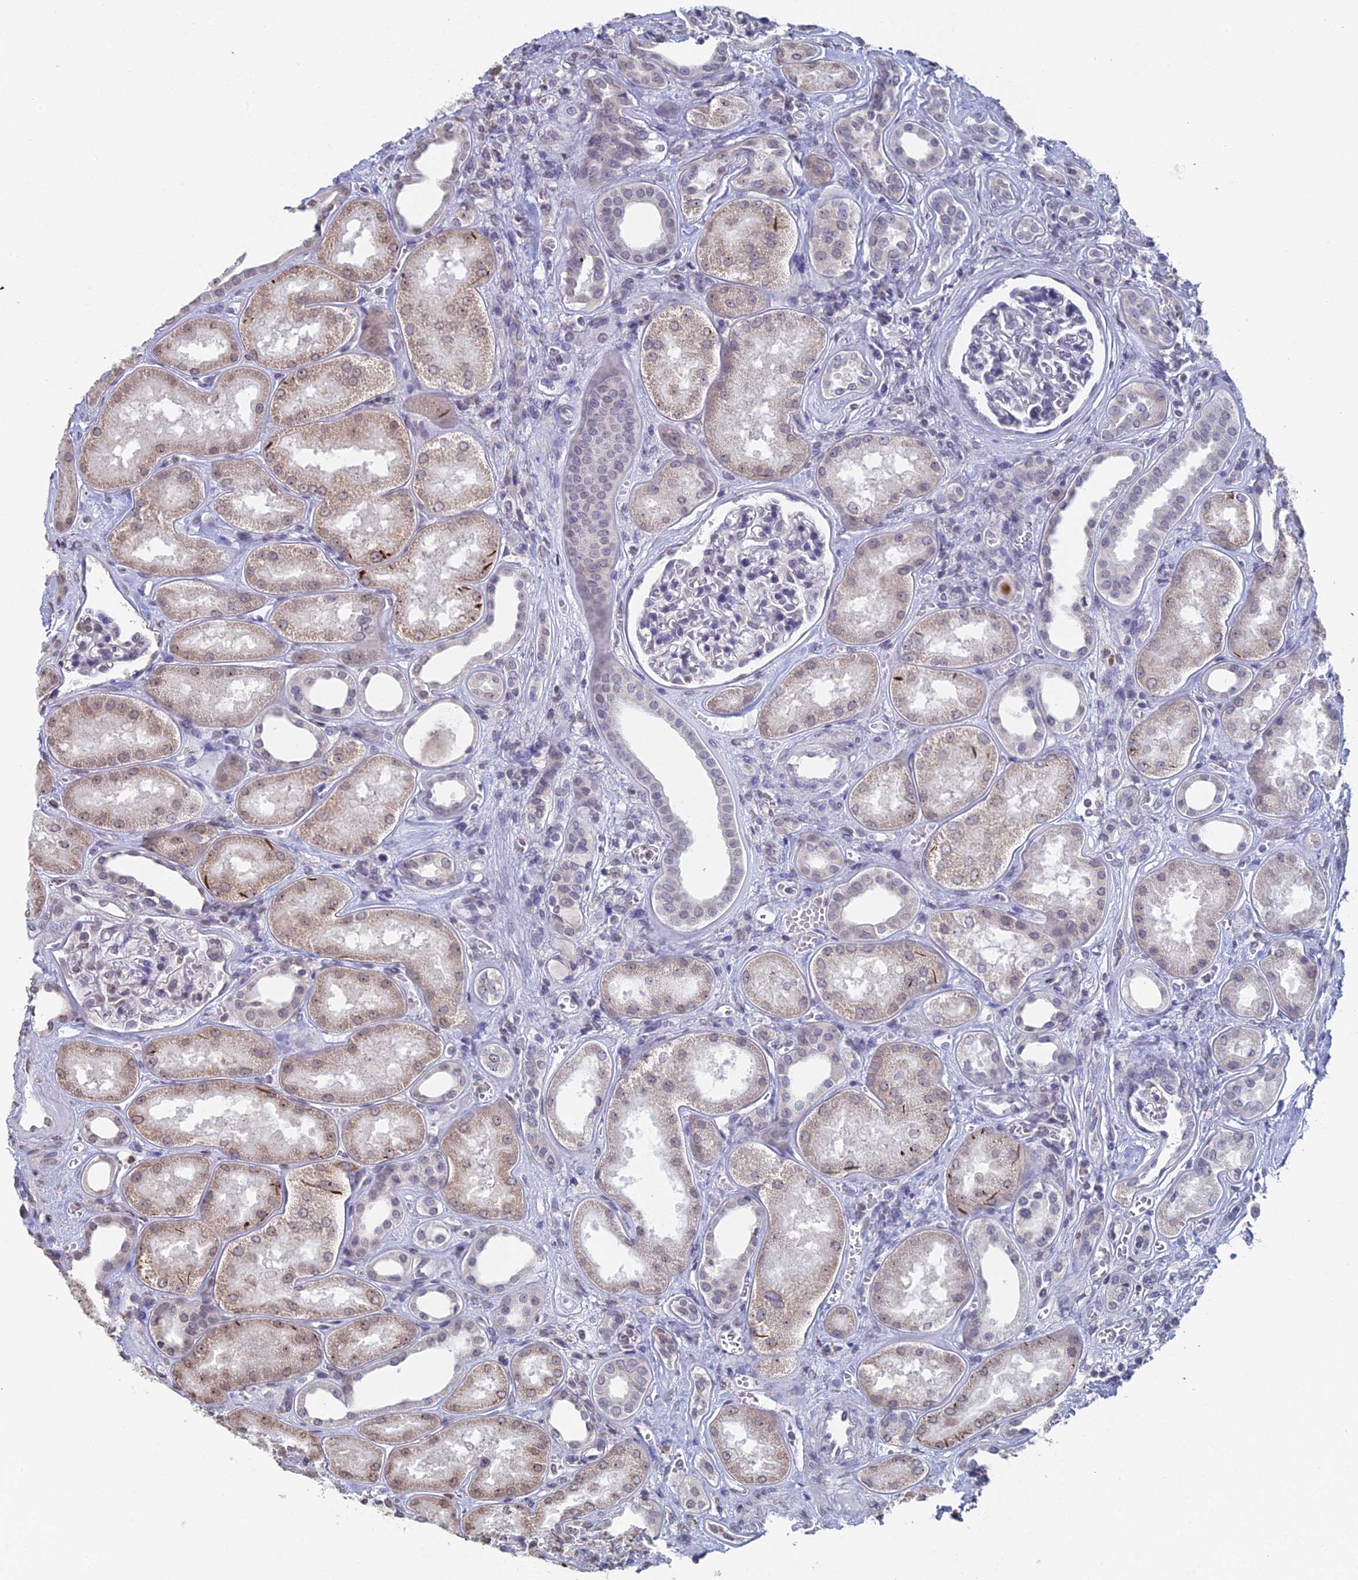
{"staining": {"intensity": "negative", "quantity": "none", "location": "none"}, "tissue": "kidney", "cell_type": "Cells in glomeruli", "image_type": "normal", "snomed": [{"axis": "morphology", "description": "Normal tissue, NOS"}, {"axis": "morphology", "description": "Adenocarcinoma, NOS"}, {"axis": "topography", "description": "Kidney"}], "caption": "Immunohistochemical staining of benign human kidney displays no significant expression in cells in glomeruli.", "gene": "PRR22", "patient": {"sex": "female", "age": 68}}